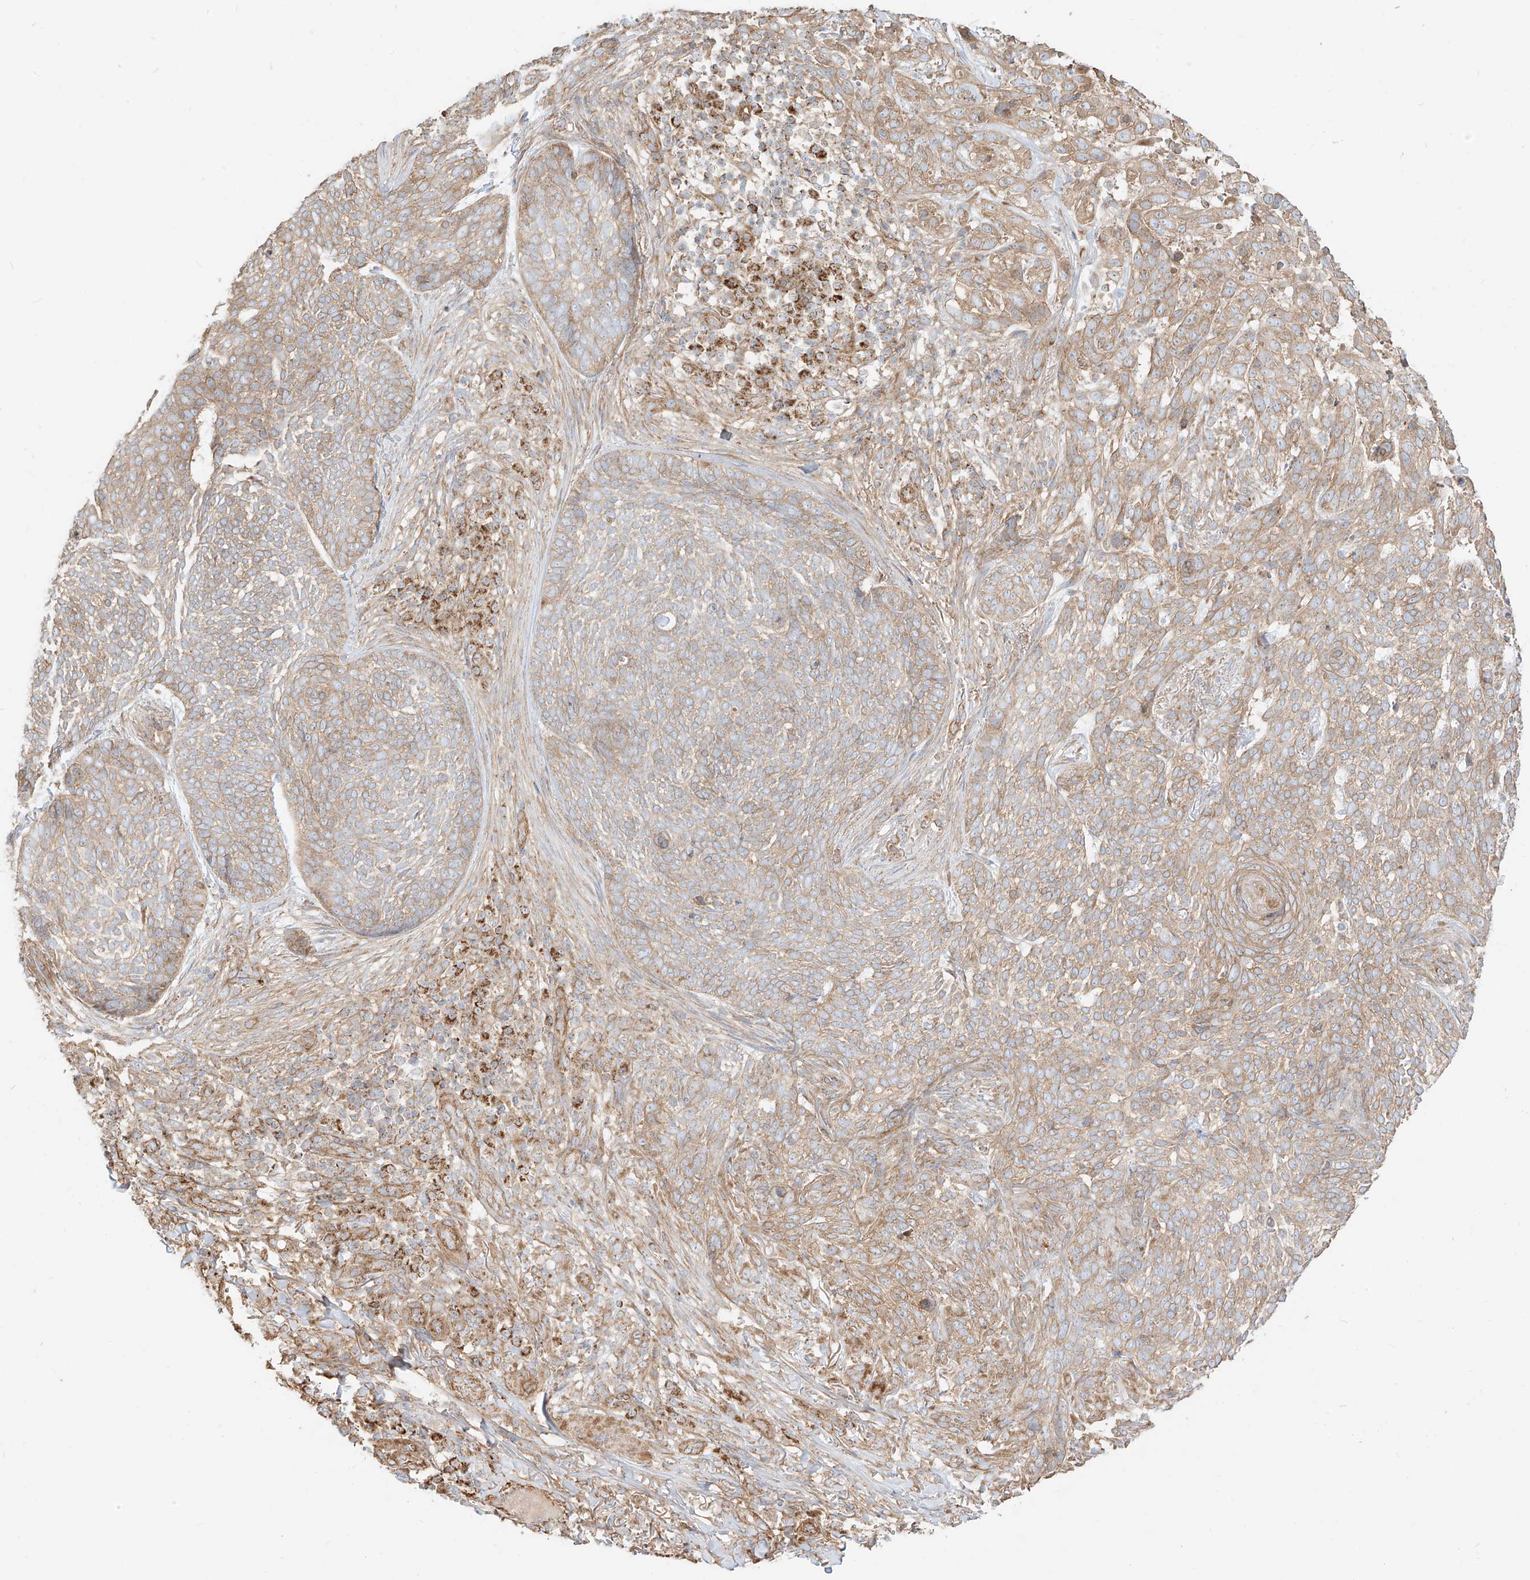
{"staining": {"intensity": "weak", "quantity": "25%-75%", "location": "cytoplasmic/membranous"}, "tissue": "skin cancer", "cell_type": "Tumor cells", "image_type": "cancer", "snomed": [{"axis": "morphology", "description": "Basal cell carcinoma"}, {"axis": "topography", "description": "Skin"}], "caption": "An image showing weak cytoplasmic/membranous staining in about 25%-75% of tumor cells in skin cancer, as visualized by brown immunohistochemical staining.", "gene": "PLCL1", "patient": {"sex": "female", "age": 64}}